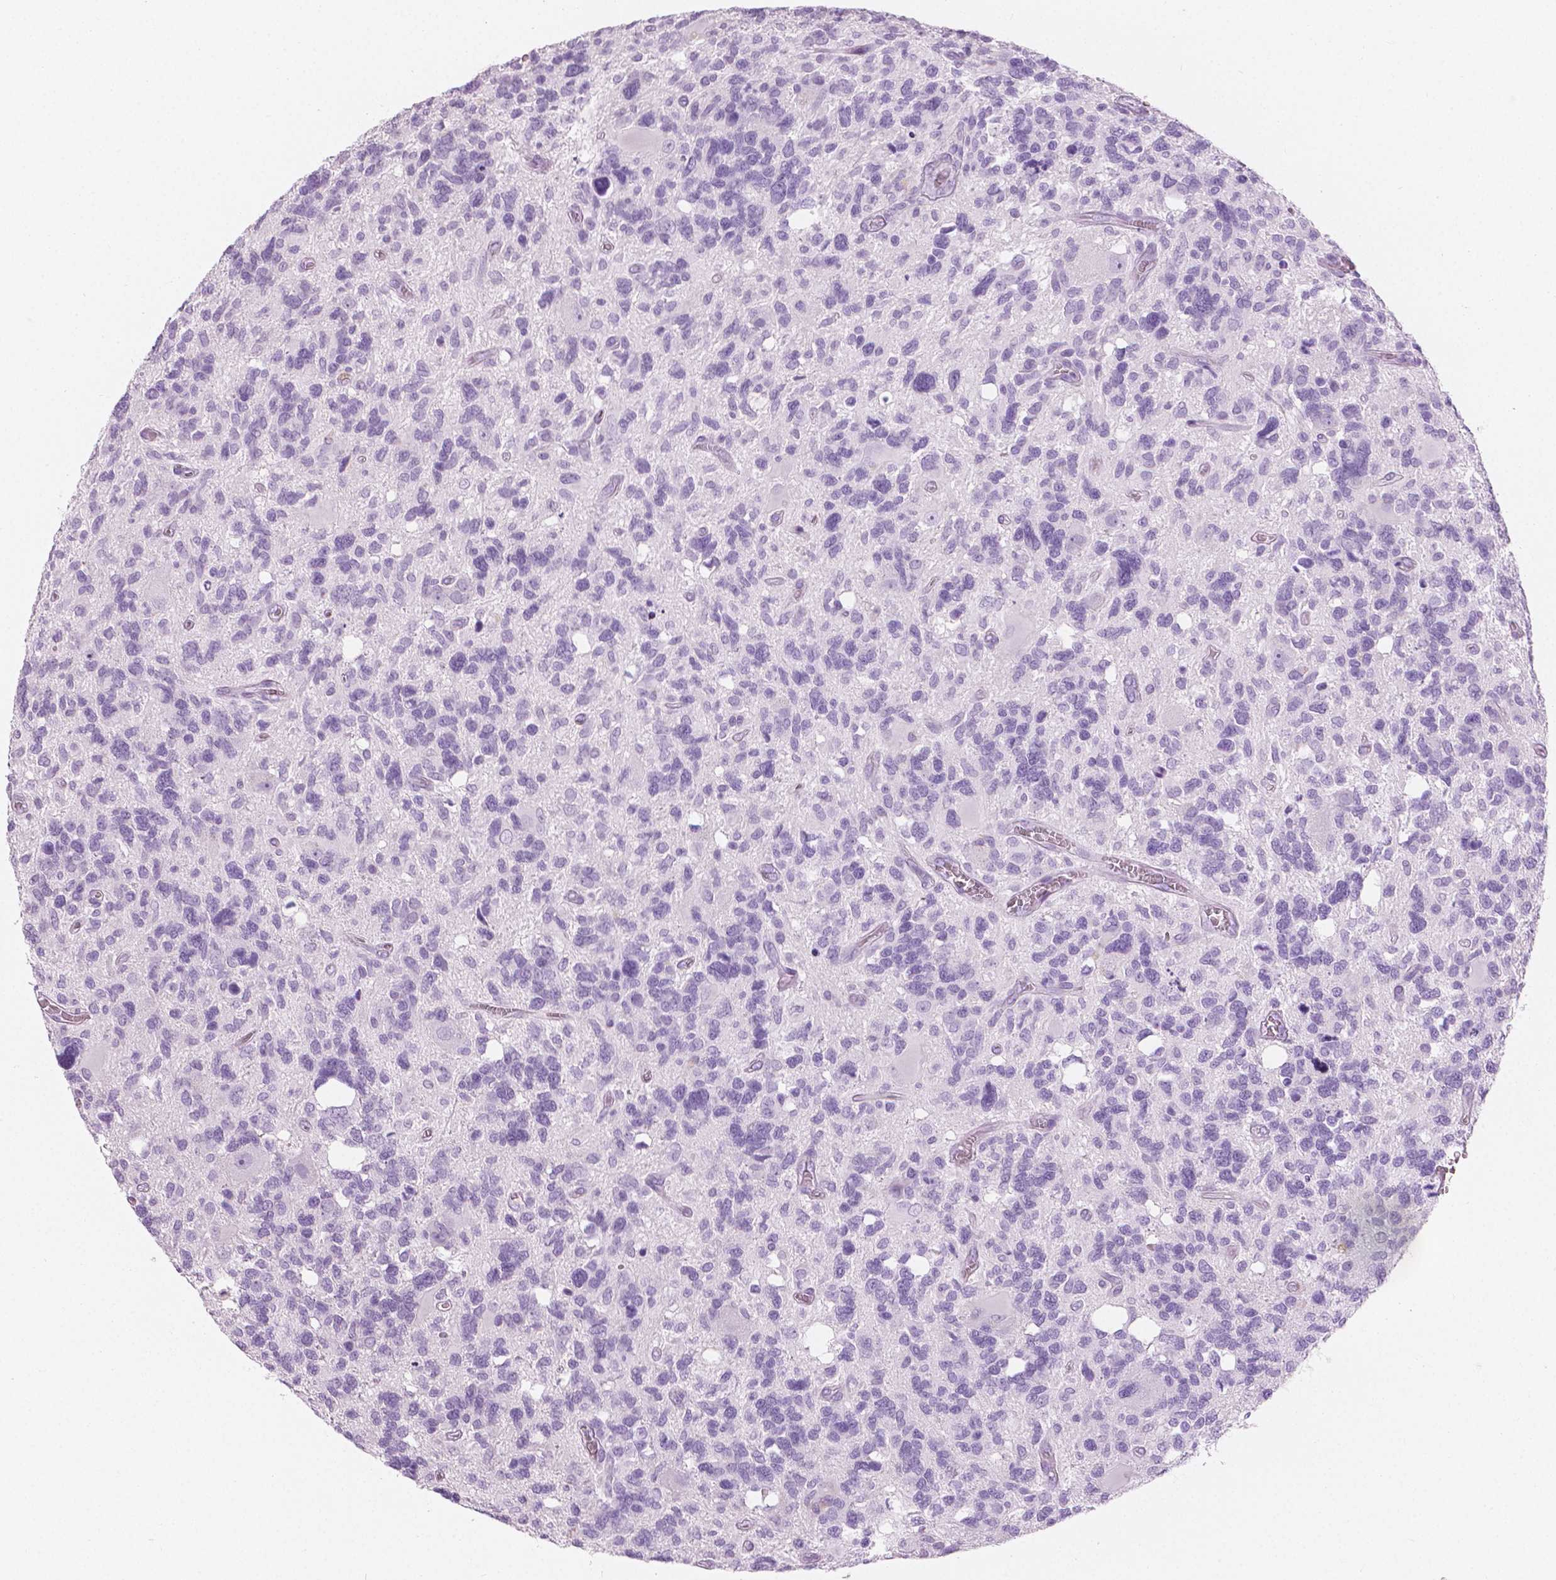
{"staining": {"intensity": "negative", "quantity": "none", "location": "none"}, "tissue": "glioma", "cell_type": "Tumor cells", "image_type": "cancer", "snomed": [{"axis": "morphology", "description": "Glioma, malignant, High grade"}, {"axis": "topography", "description": "Brain"}], "caption": "There is no significant expression in tumor cells of malignant glioma (high-grade).", "gene": "PLIN4", "patient": {"sex": "male", "age": 49}}